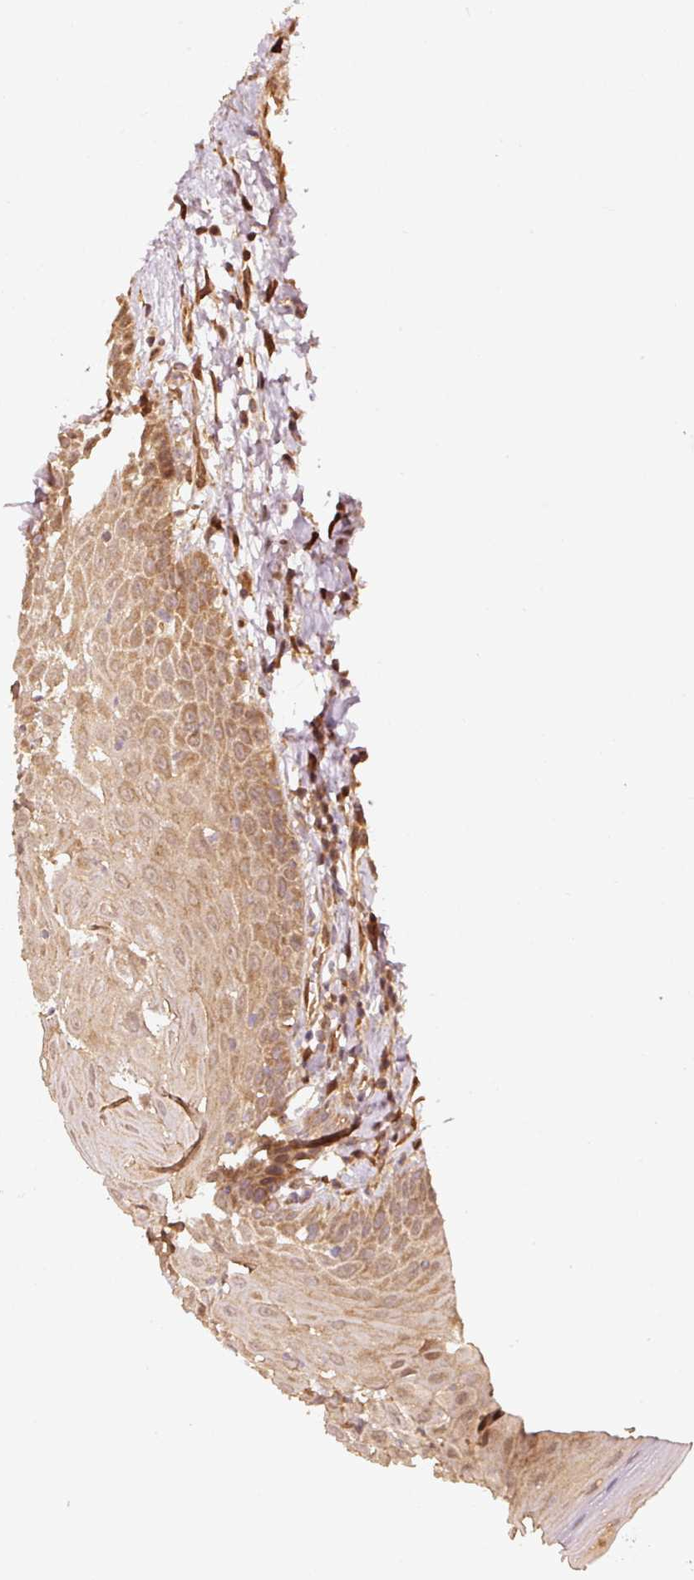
{"staining": {"intensity": "moderate", "quantity": ">75%", "location": "cytoplasmic/membranous"}, "tissue": "oral mucosa", "cell_type": "Squamous epithelial cells", "image_type": "normal", "snomed": [{"axis": "morphology", "description": "Normal tissue, NOS"}, {"axis": "topography", "description": "Oral tissue"}, {"axis": "topography", "description": "Tounge, NOS"}], "caption": "Protein staining displays moderate cytoplasmic/membranous expression in approximately >75% of squamous epithelial cells in unremarkable oral mucosa. (Brightfield microscopy of DAB IHC at high magnification).", "gene": "STAU1", "patient": {"sex": "female", "age": 59}}